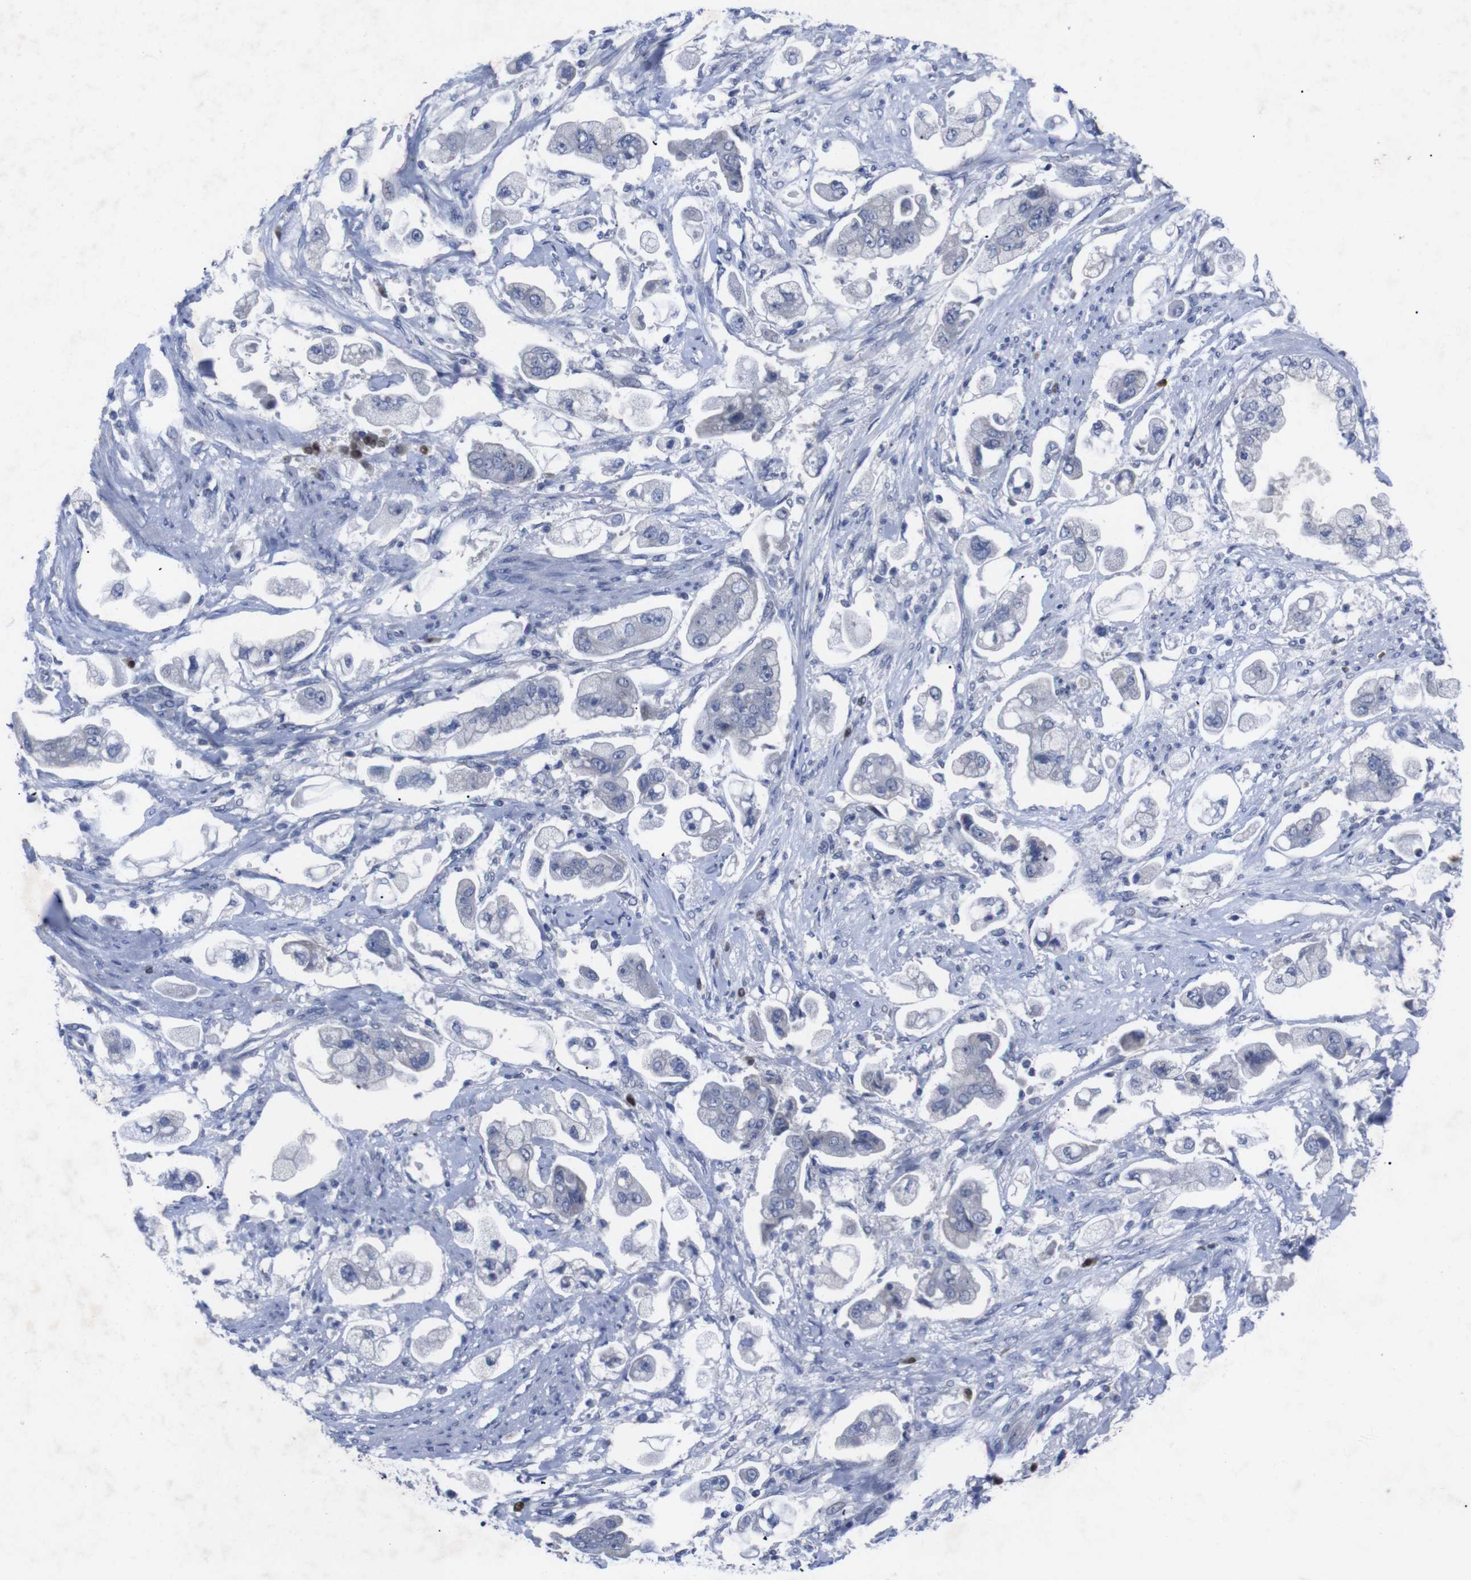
{"staining": {"intensity": "weak", "quantity": "<25%", "location": "cytoplasmic/membranous"}, "tissue": "stomach cancer", "cell_type": "Tumor cells", "image_type": "cancer", "snomed": [{"axis": "morphology", "description": "Adenocarcinoma, NOS"}, {"axis": "topography", "description": "Stomach"}], "caption": "Immunohistochemical staining of stomach cancer reveals no significant staining in tumor cells.", "gene": "IRF4", "patient": {"sex": "male", "age": 62}}